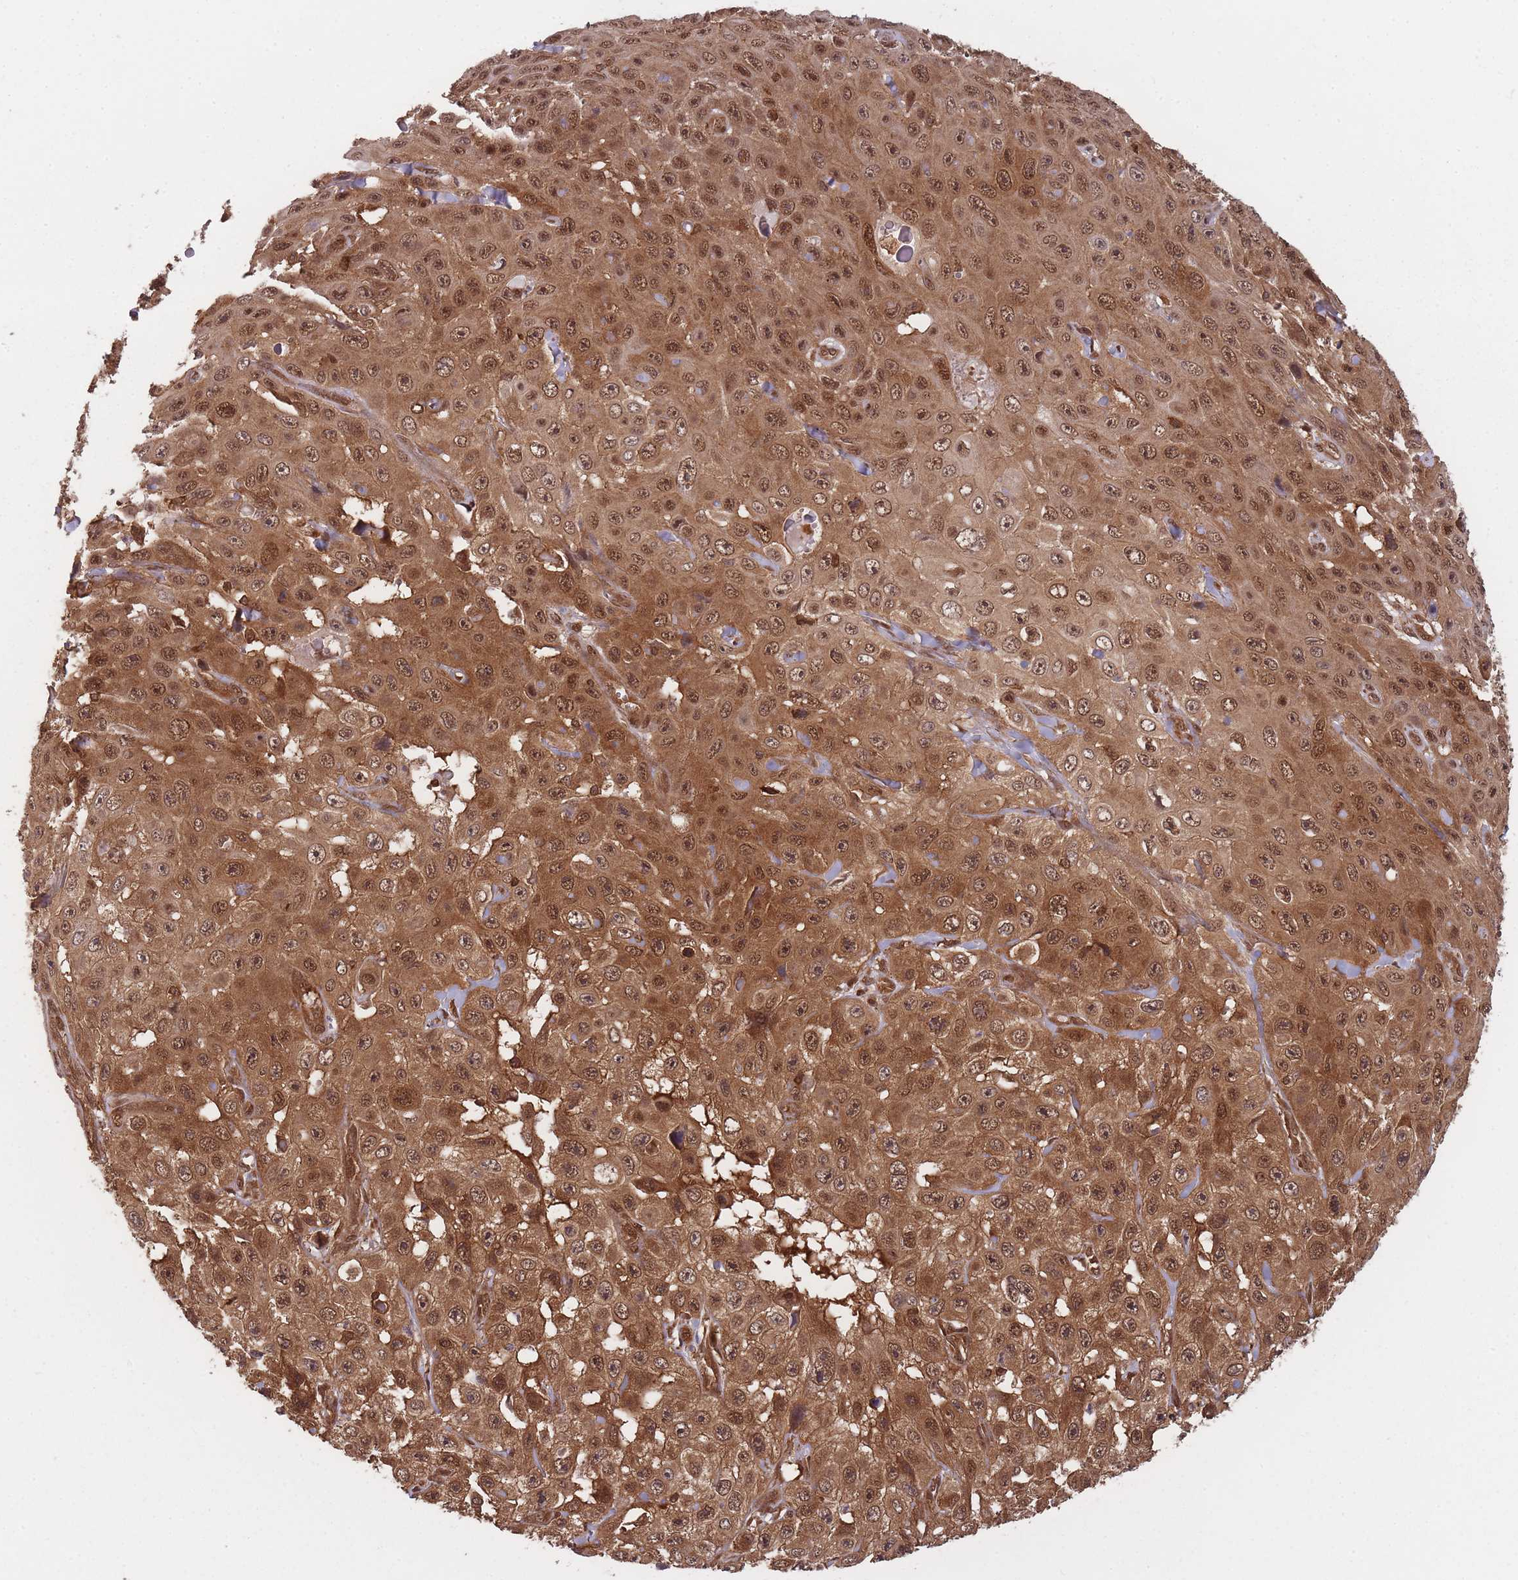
{"staining": {"intensity": "moderate", "quantity": ">75%", "location": "cytoplasmic/membranous,nuclear"}, "tissue": "skin cancer", "cell_type": "Tumor cells", "image_type": "cancer", "snomed": [{"axis": "morphology", "description": "Squamous cell carcinoma, NOS"}, {"axis": "topography", "description": "Skin"}], "caption": "Immunohistochemical staining of human skin cancer (squamous cell carcinoma) shows medium levels of moderate cytoplasmic/membranous and nuclear protein expression in approximately >75% of tumor cells.", "gene": "PPP6R3", "patient": {"sex": "male", "age": 82}}